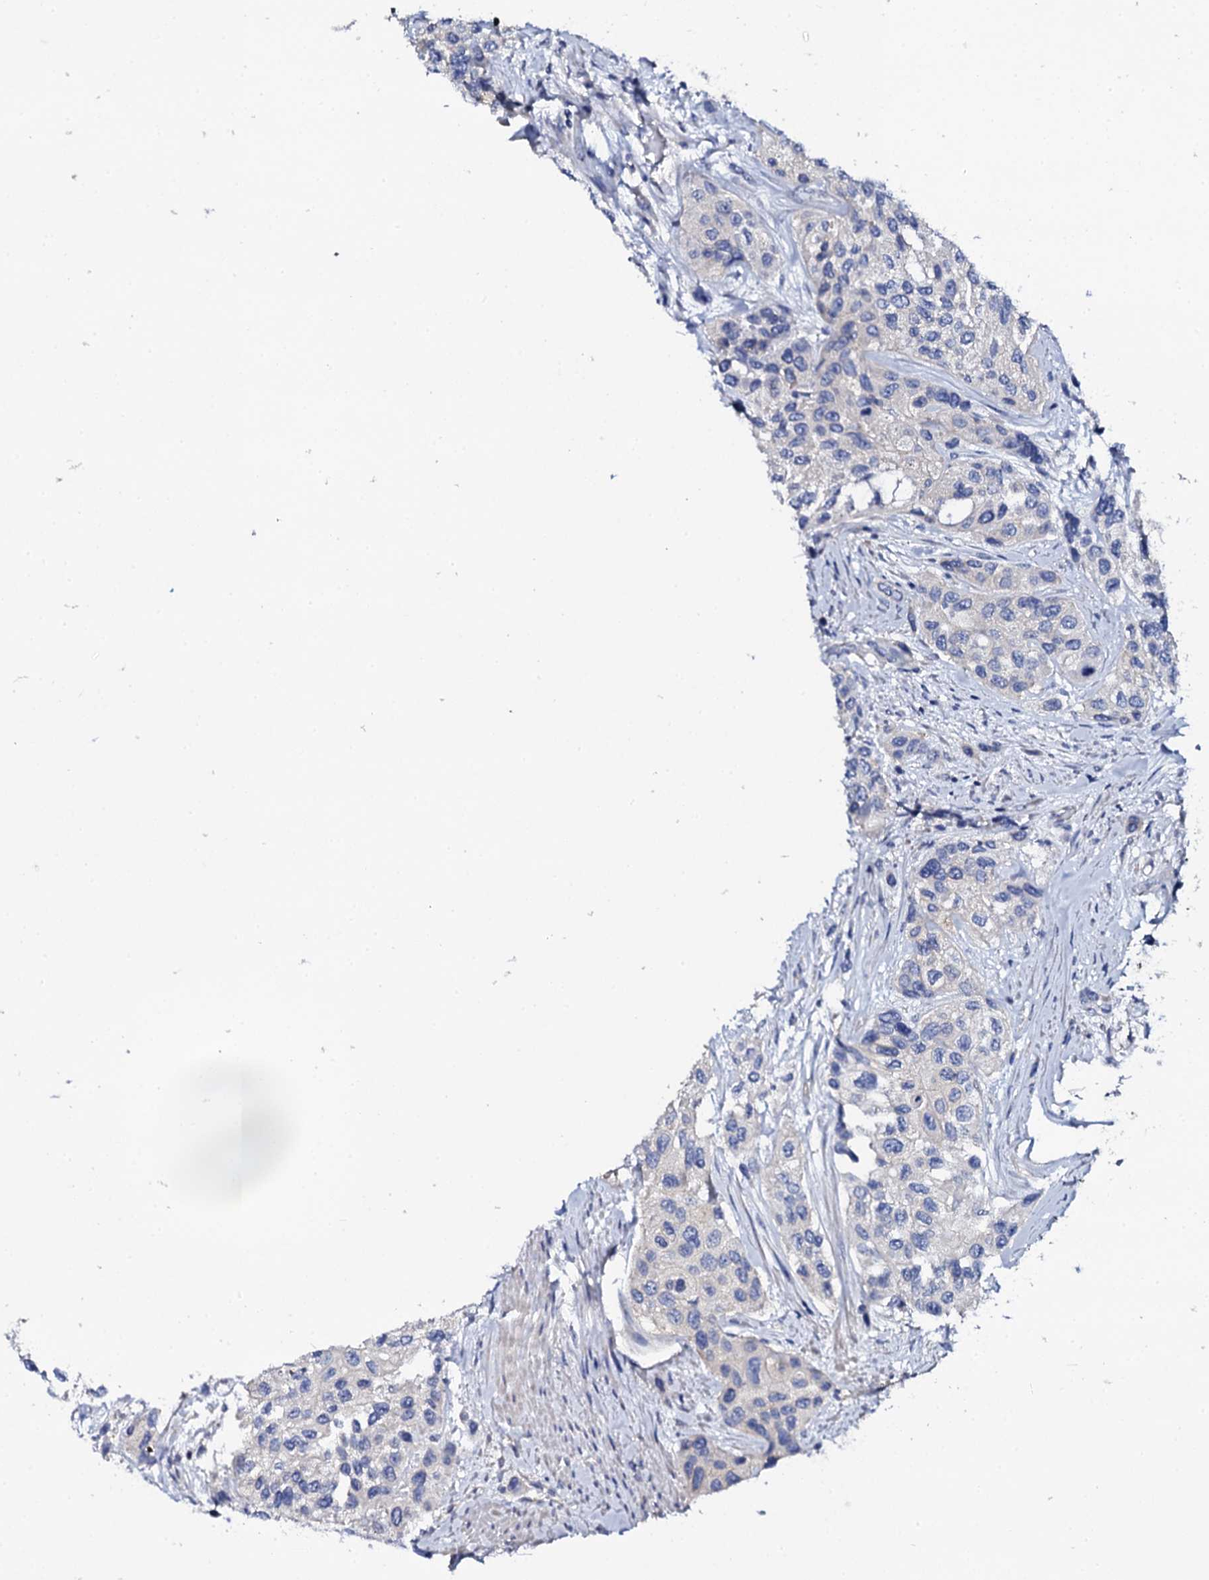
{"staining": {"intensity": "negative", "quantity": "none", "location": "none"}, "tissue": "urothelial cancer", "cell_type": "Tumor cells", "image_type": "cancer", "snomed": [{"axis": "morphology", "description": "Normal tissue, NOS"}, {"axis": "morphology", "description": "Urothelial carcinoma, High grade"}, {"axis": "topography", "description": "Vascular tissue"}, {"axis": "topography", "description": "Urinary bladder"}], "caption": "Tumor cells are negative for brown protein staining in urothelial carcinoma (high-grade).", "gene": "NAA16", "patient": {"sex": "female", "age": 56}}